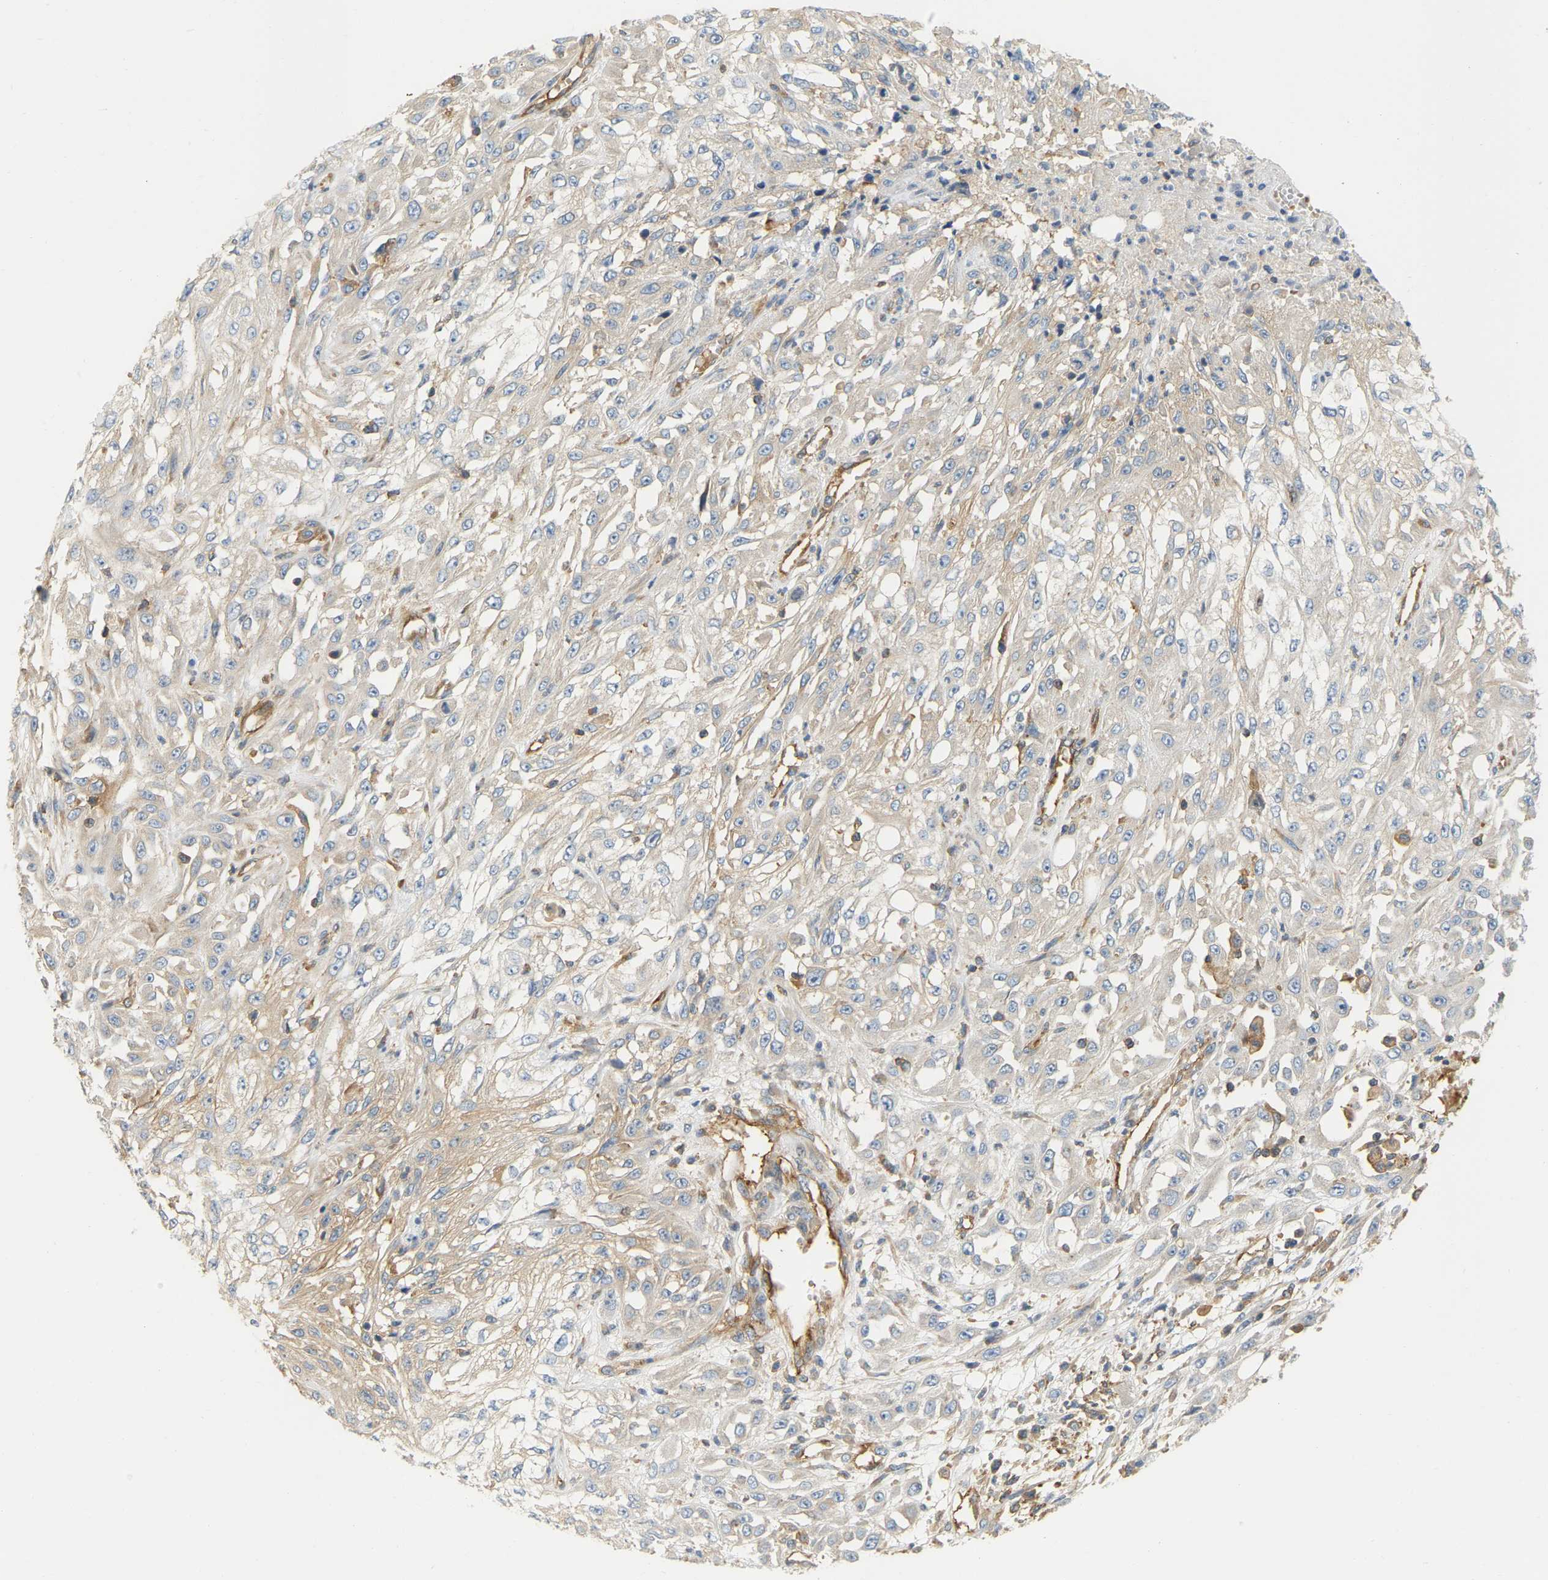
{"staining": {"intensity": "weak", "quantity": "<25%", "location": "cytoplasmic/membranous"}, "tissue": "skin cancer", "cell_type": "Tumor cells", "image_type": "cancer", "snomed": [{"axis": "morphology", "description": "Squamous cell carcinoma, NOS"}, {"axis": "morphology", "description": "Squamous cell carcinoma, metastatic, NOS"}, {"axis": "topography", "description": "Skin"}, {"axis": "topography", "description": "Lymph node"}], "caption": "A photomicrograph of human skin cancer is negative for staining in tumor cells.", "gene": "AKAP13", "patient": {"sex": "male", "age": 75}}